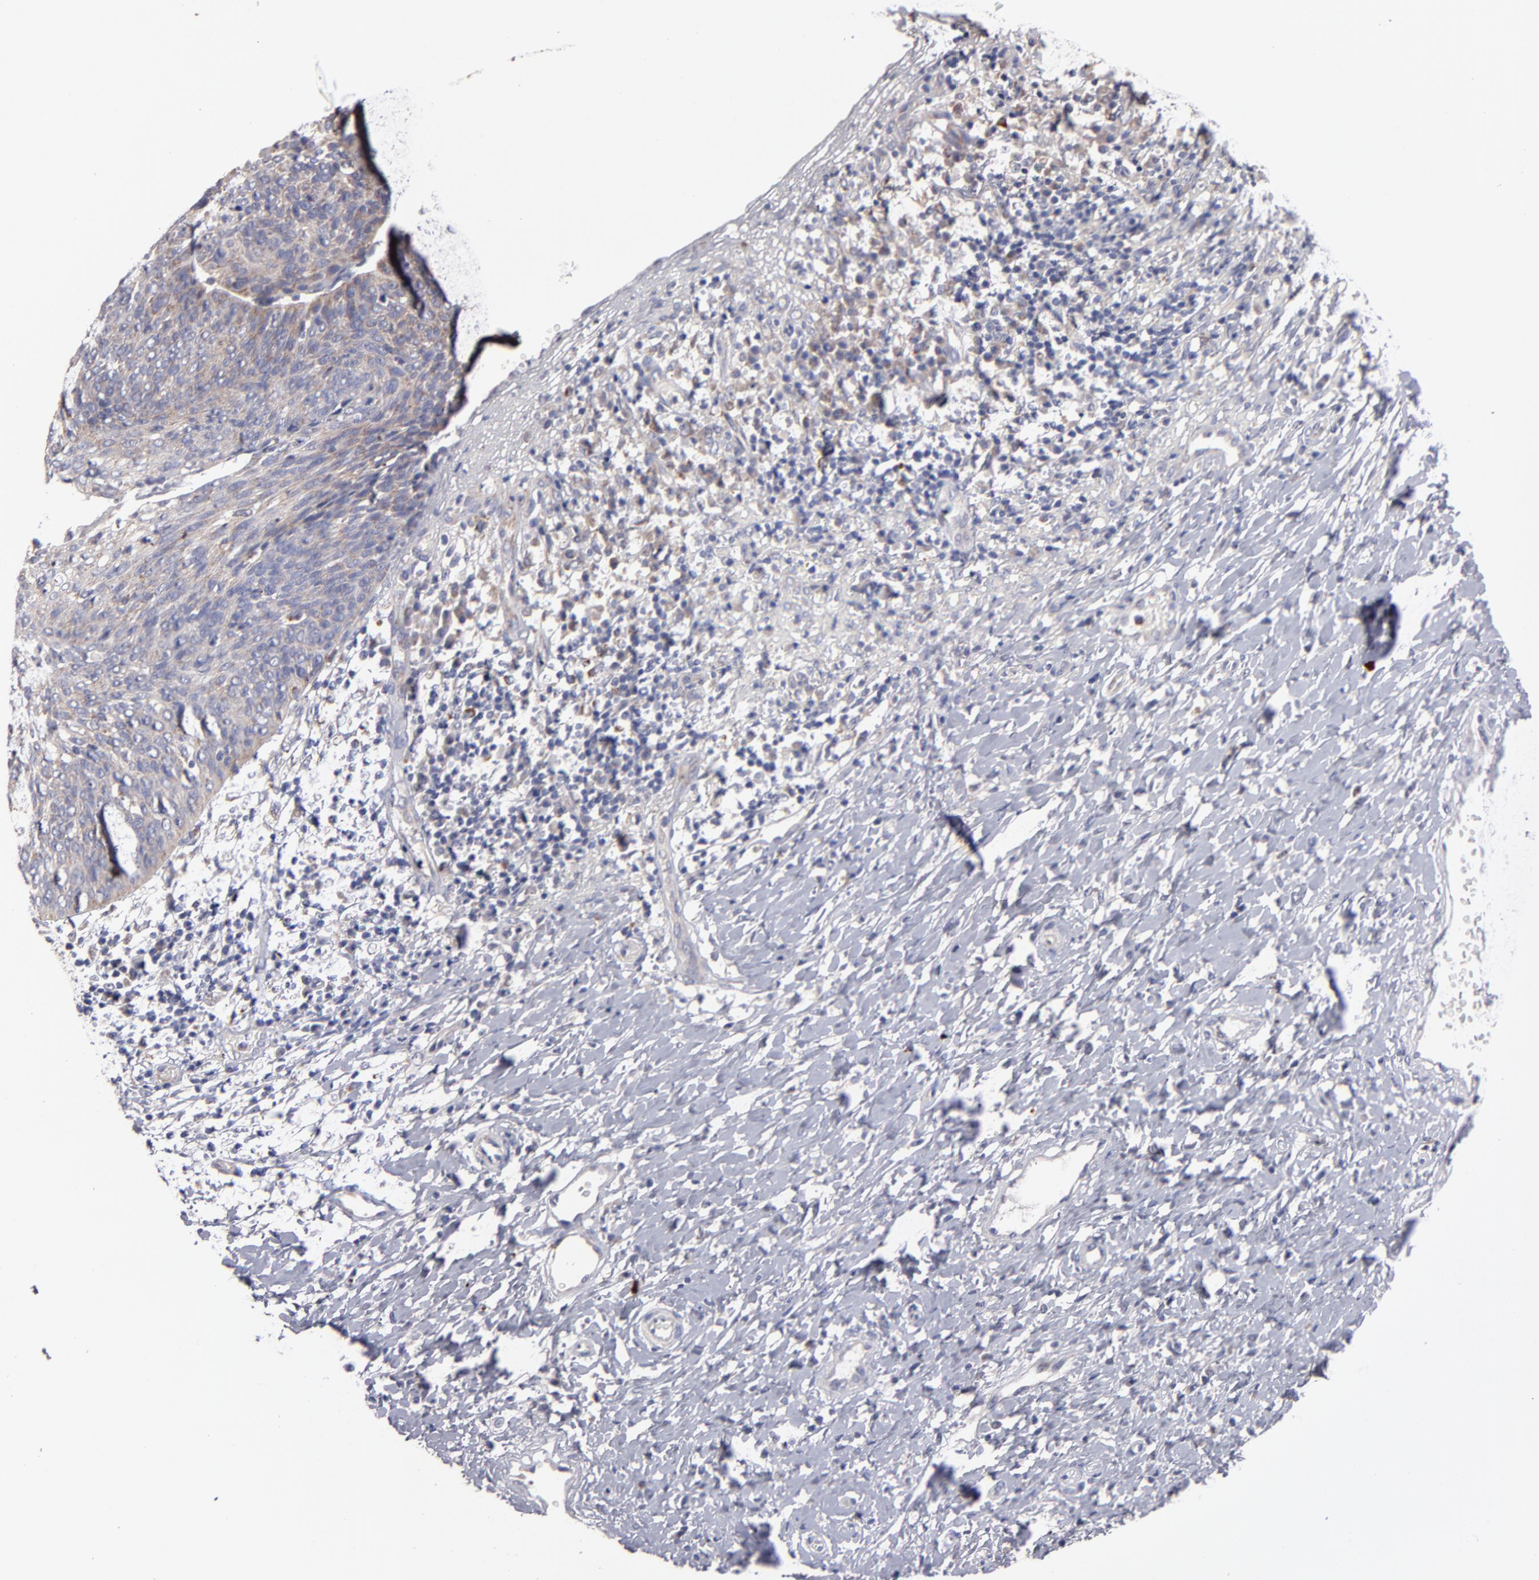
{"staining": {"intensity": "weak", "quantity": ">75%", "location": "cytoplasmic/membranous"}, "tissue": "cervical cancer", "cell_type": "Tumor cells", "image_type": "cancer", "snomed": [{"axis": "morphology", "description": "Normal tissue, NOS"}, {"axis": "morphology", "description": "Squamous cell carcinoma, NOS"}, {"axis": "topography", "description": "Cervix"}], "caption": "A low amount of weak cytoplasmic/membranous staining is present in about >75% of tumor cells in cervical cancer (squamous cell carcinoma) tissue. The staining is performed using DAB (3,3'-diaminobenzidine) brown chromogen to label protein expression. The nuclei are counter-stained blue using hematoxylin.", "gene": "HCCS", "patient": {"sex": "female", "age": 39}}